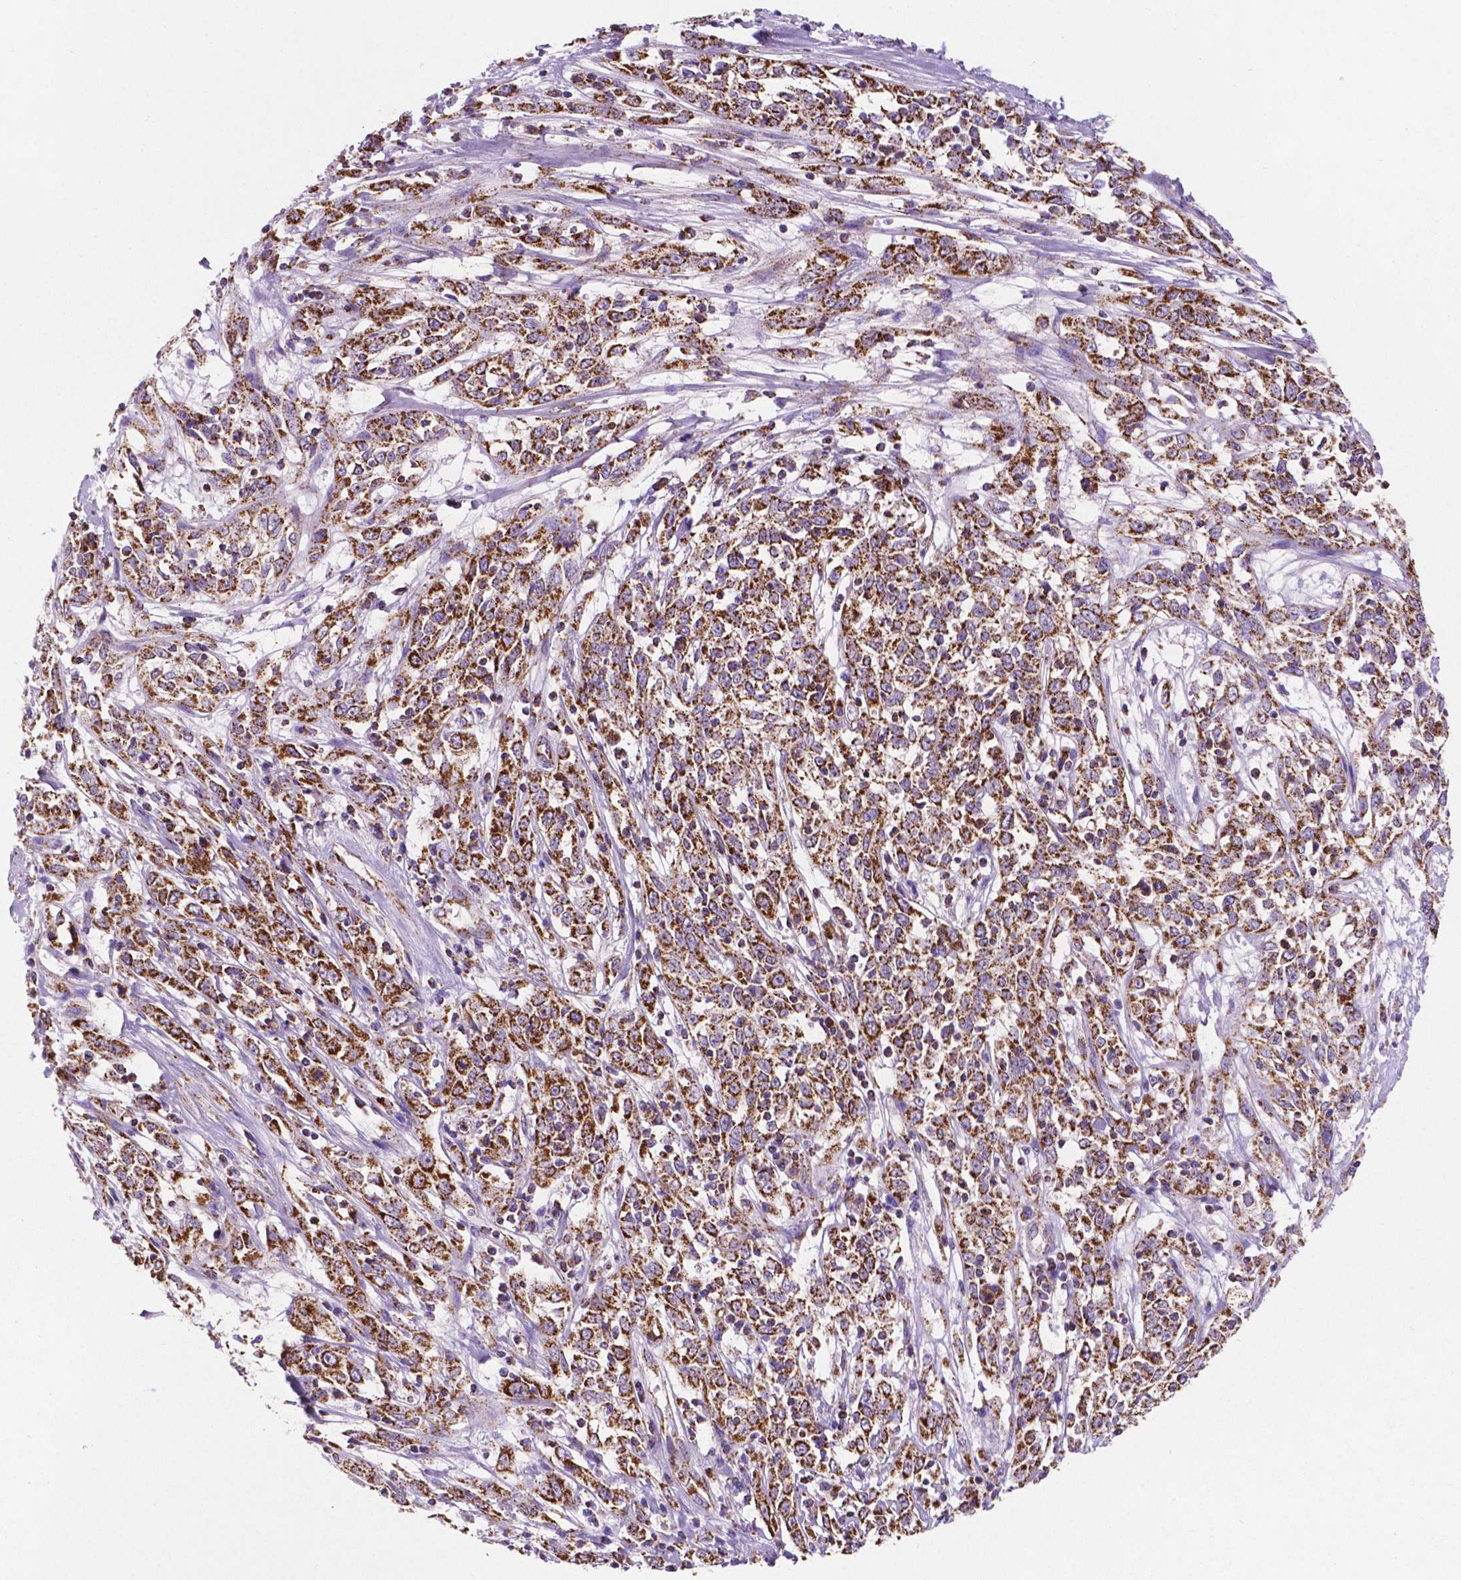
{"staining": {"intensity": "strong", "quantity": ">75%", "location": "cytoplasmic/membranous"}, "tissue": "cervical cancer", "cell_type": "Tumor cells", "image_type": "cancer", "snomed": [{"axis": "morphology", "description": "Adenocarcinoma, NOS"}, {"axis": "topography", "description": "Cervix"}], "caption": "Cervical cancer stained with DAB (3,3'-diaminobenzidine) immunohistochemistry (IHC) demonstrates high levels of strong cytoplasmic/membranous expression in about >75% of tumor cells.", "gene": "HSPD1", "patient": {"sex": "female", "age": 40}}